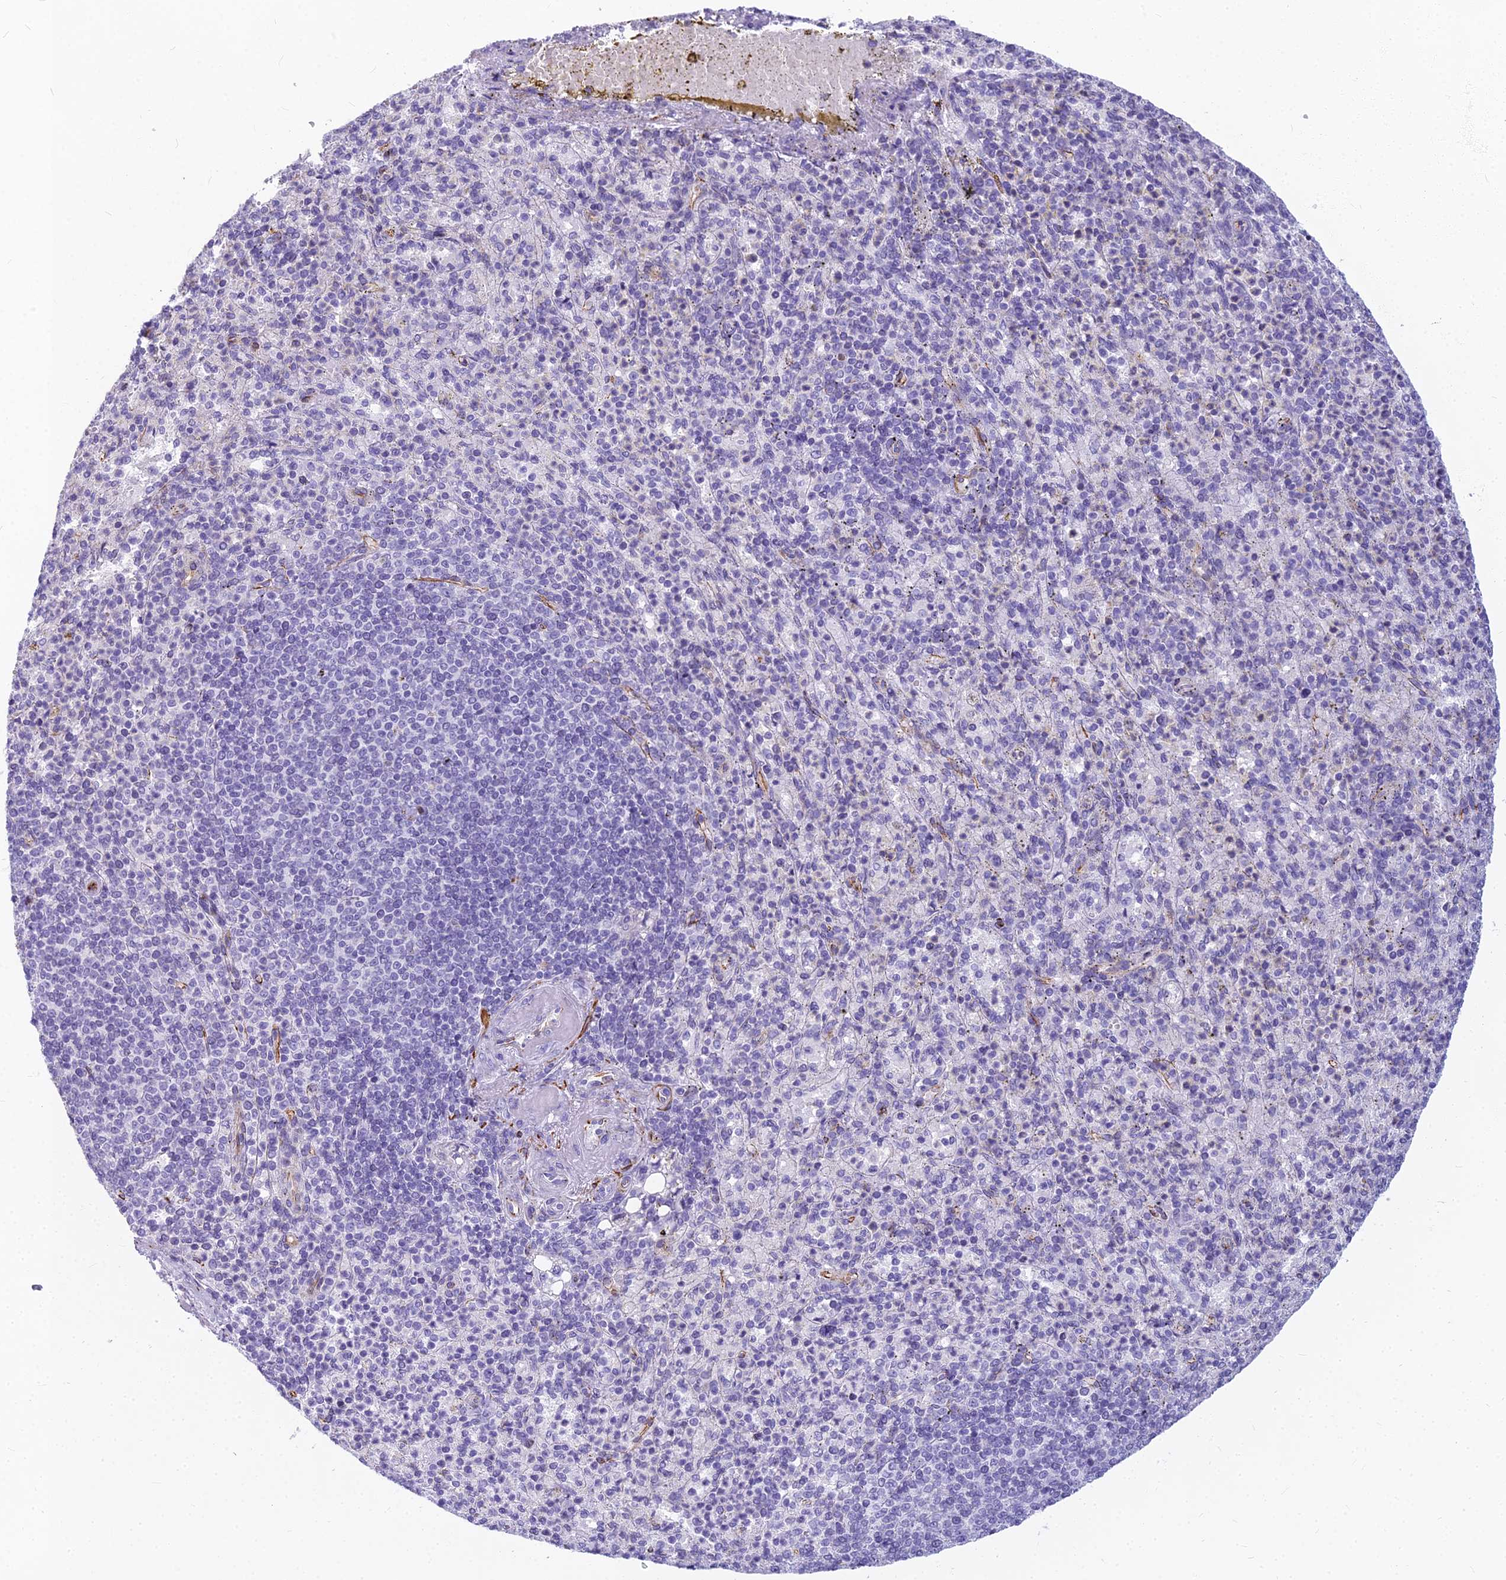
{"staining": {"intensity": "negative", "quantity": "none", "location": "none"}, "tissue": "spleen", "cell_type": "Cells in red pulp", "image_type": "normal", "snomed": [{"axis": "morphology", "description": "Normal tissue, NOS"}, {"axis": "topography", "description": "Spleen"}], "caption": "This is an IHC histopathology image of benign spleen. There is no expression in cells in red pulp.", "gene": "ENSG00000265118", "patient": {"sex": "female", "age": 74}}